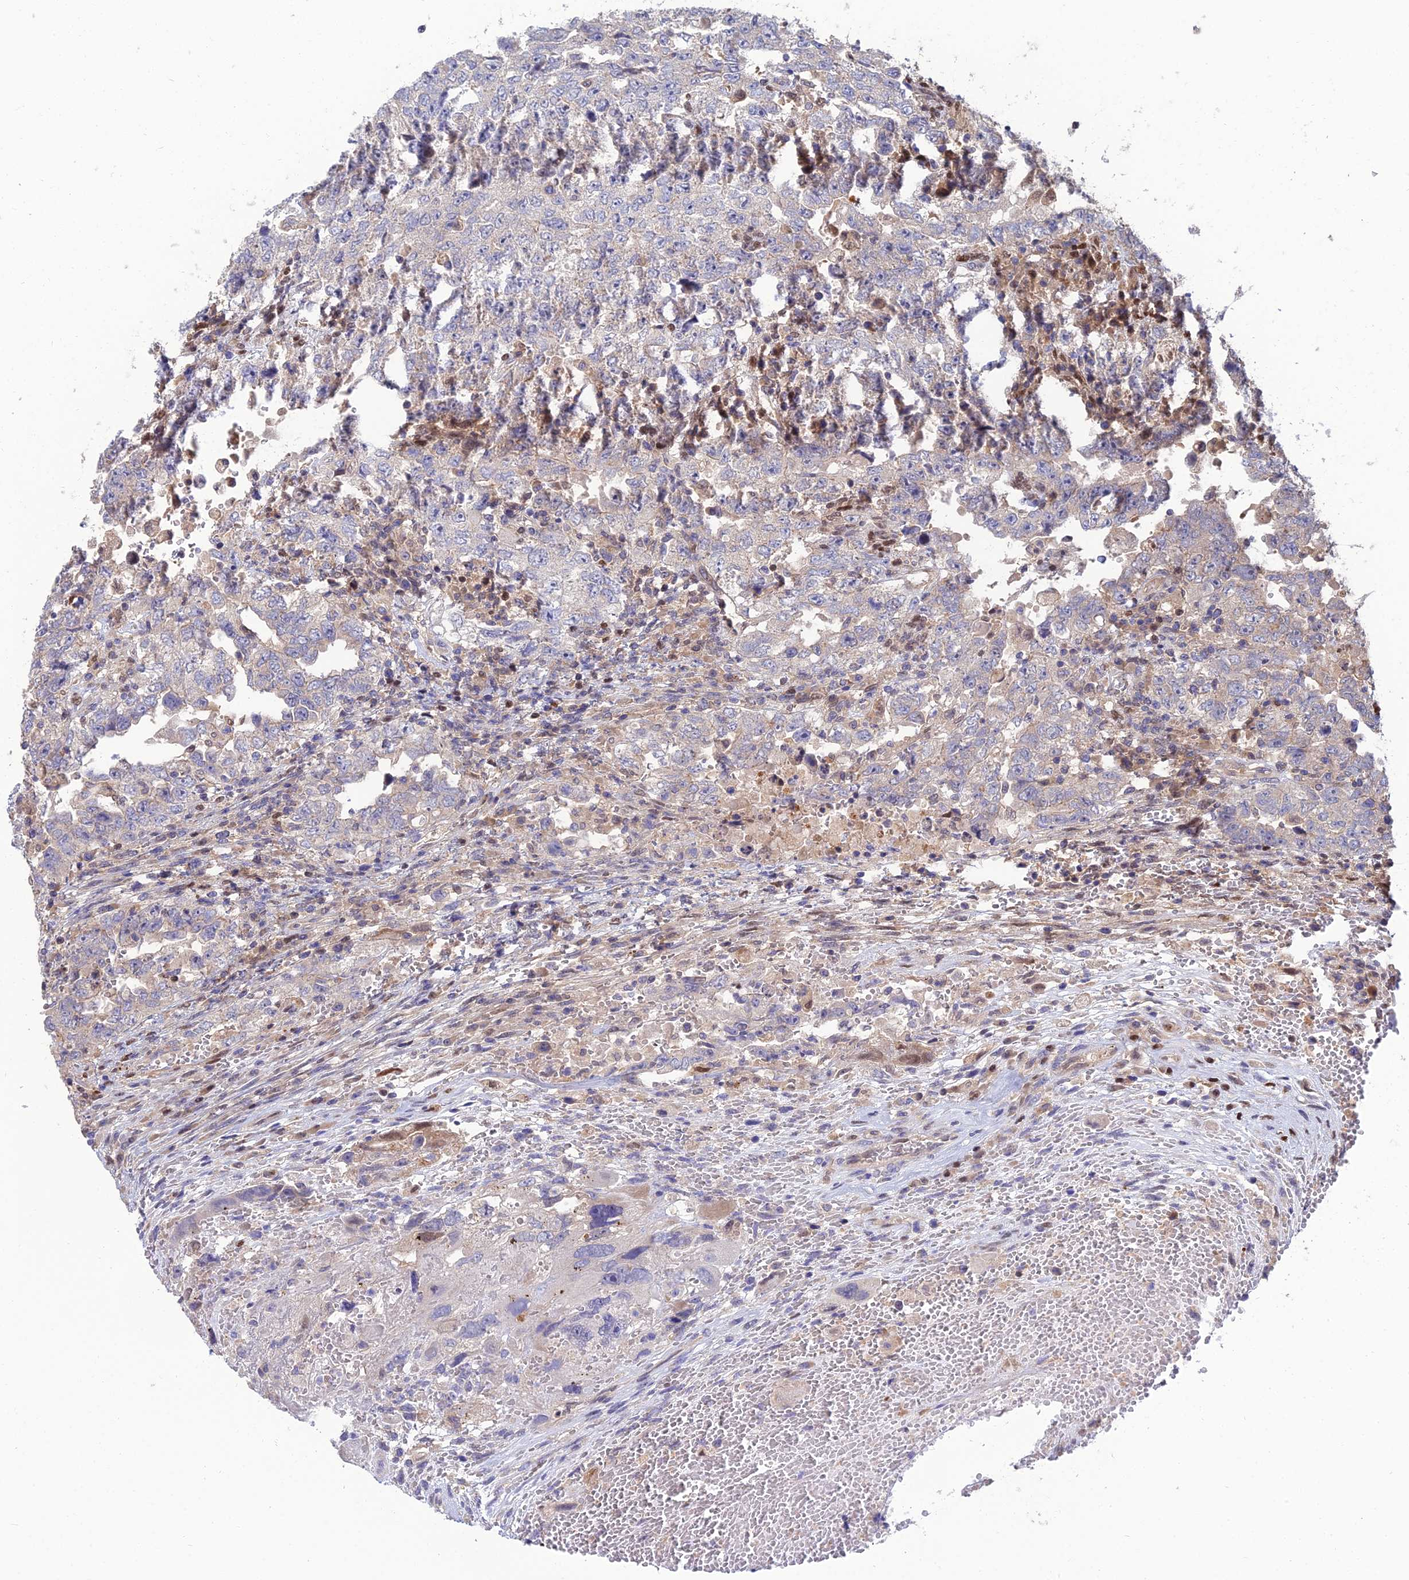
{"staining": {"intensity": "negative", "quantity": "none", "location": "none"}, "tissue": "testis cancer", "cell_type": "Tumor cells", "image_type": "cancer", "snomed": [{"axis": "morphology", "description": "Carcinoma, Embryonal, NOS"}, {"axis": "topography", "description": "Testis"}], "caption": "This histopathology image is of testis embryonal carcinoma stained with IHC to label a protein in brown with the nuclei are counter-stained blue. There is no positivity in tumor cells.", "gene": "DNPEP", "patient": {"sex": "male", "age": 26}}